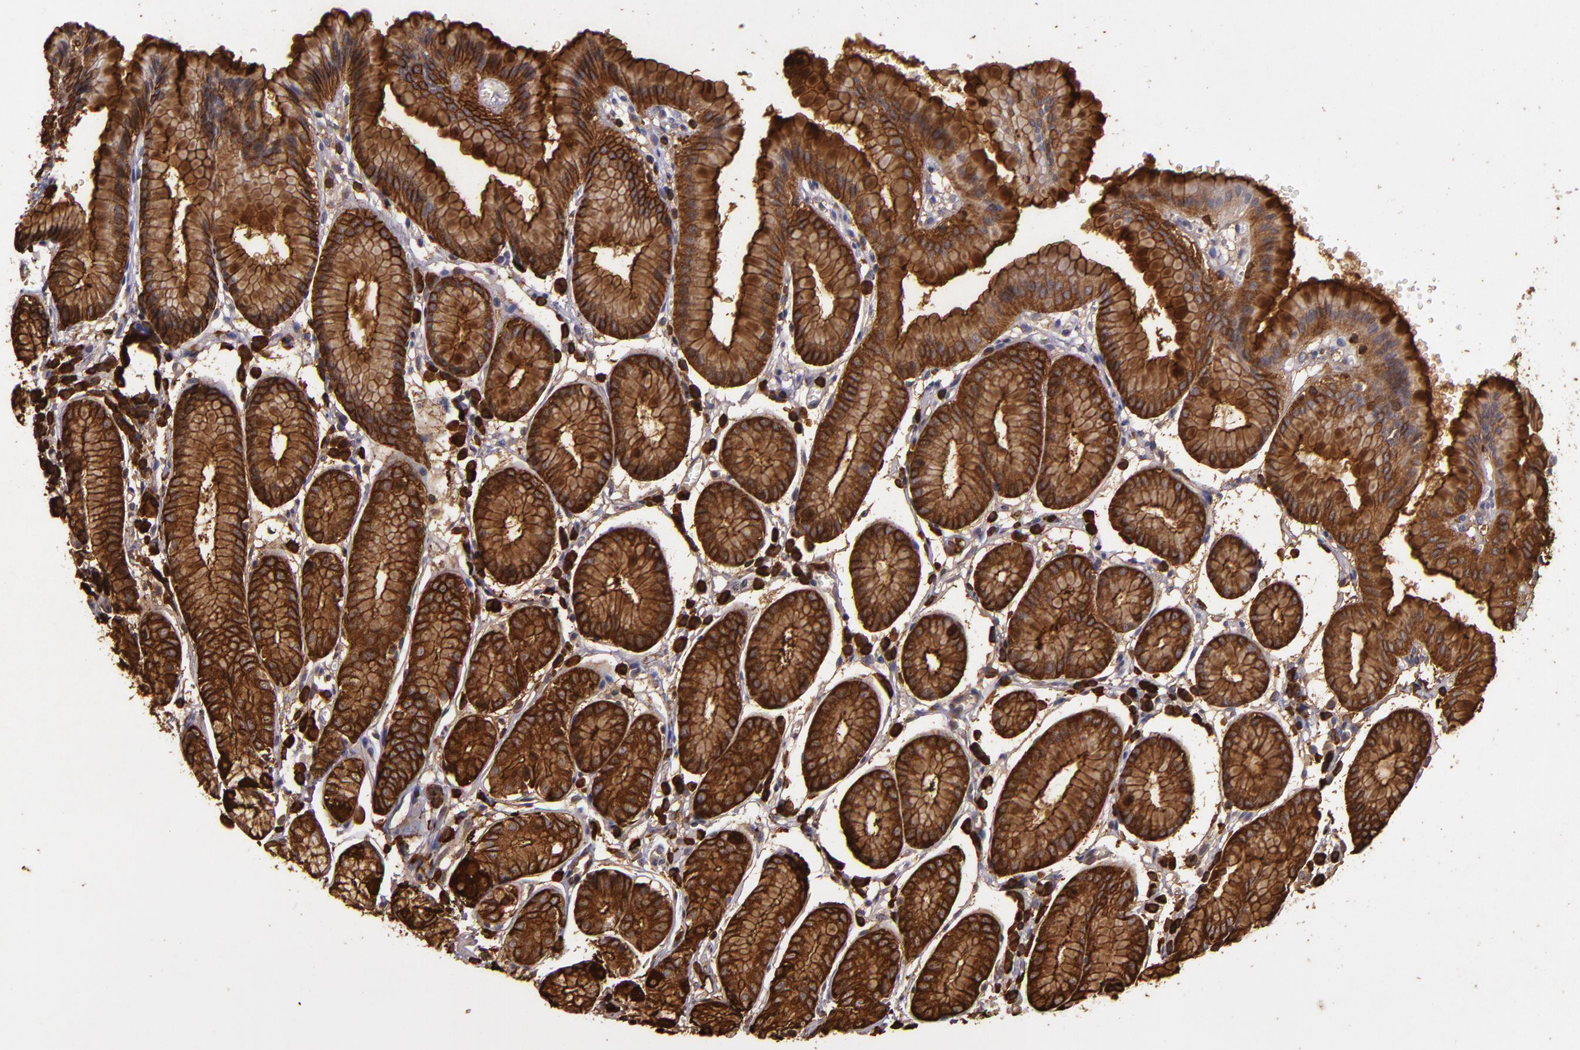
{"staining": {"intensity": "strong", "quantity": ">75%", "location": "cytoplasmic/membranous"}, "tissue": "stomach", "cell_type": "Glandular cells", "image_type": "normal", "snomed": [{"axis": "morphology", "description": "Normal tissue, NOS"}, {"axis": "topography", "description": "Stomach"}], "caption": "A photomicrograph of human stomach stained for a protein displays strong cytoplasmic/membranous brown staining in glandular cells.", "gene": "SLC9A3R1", "patient": {"sex": "male", "age": 42}}